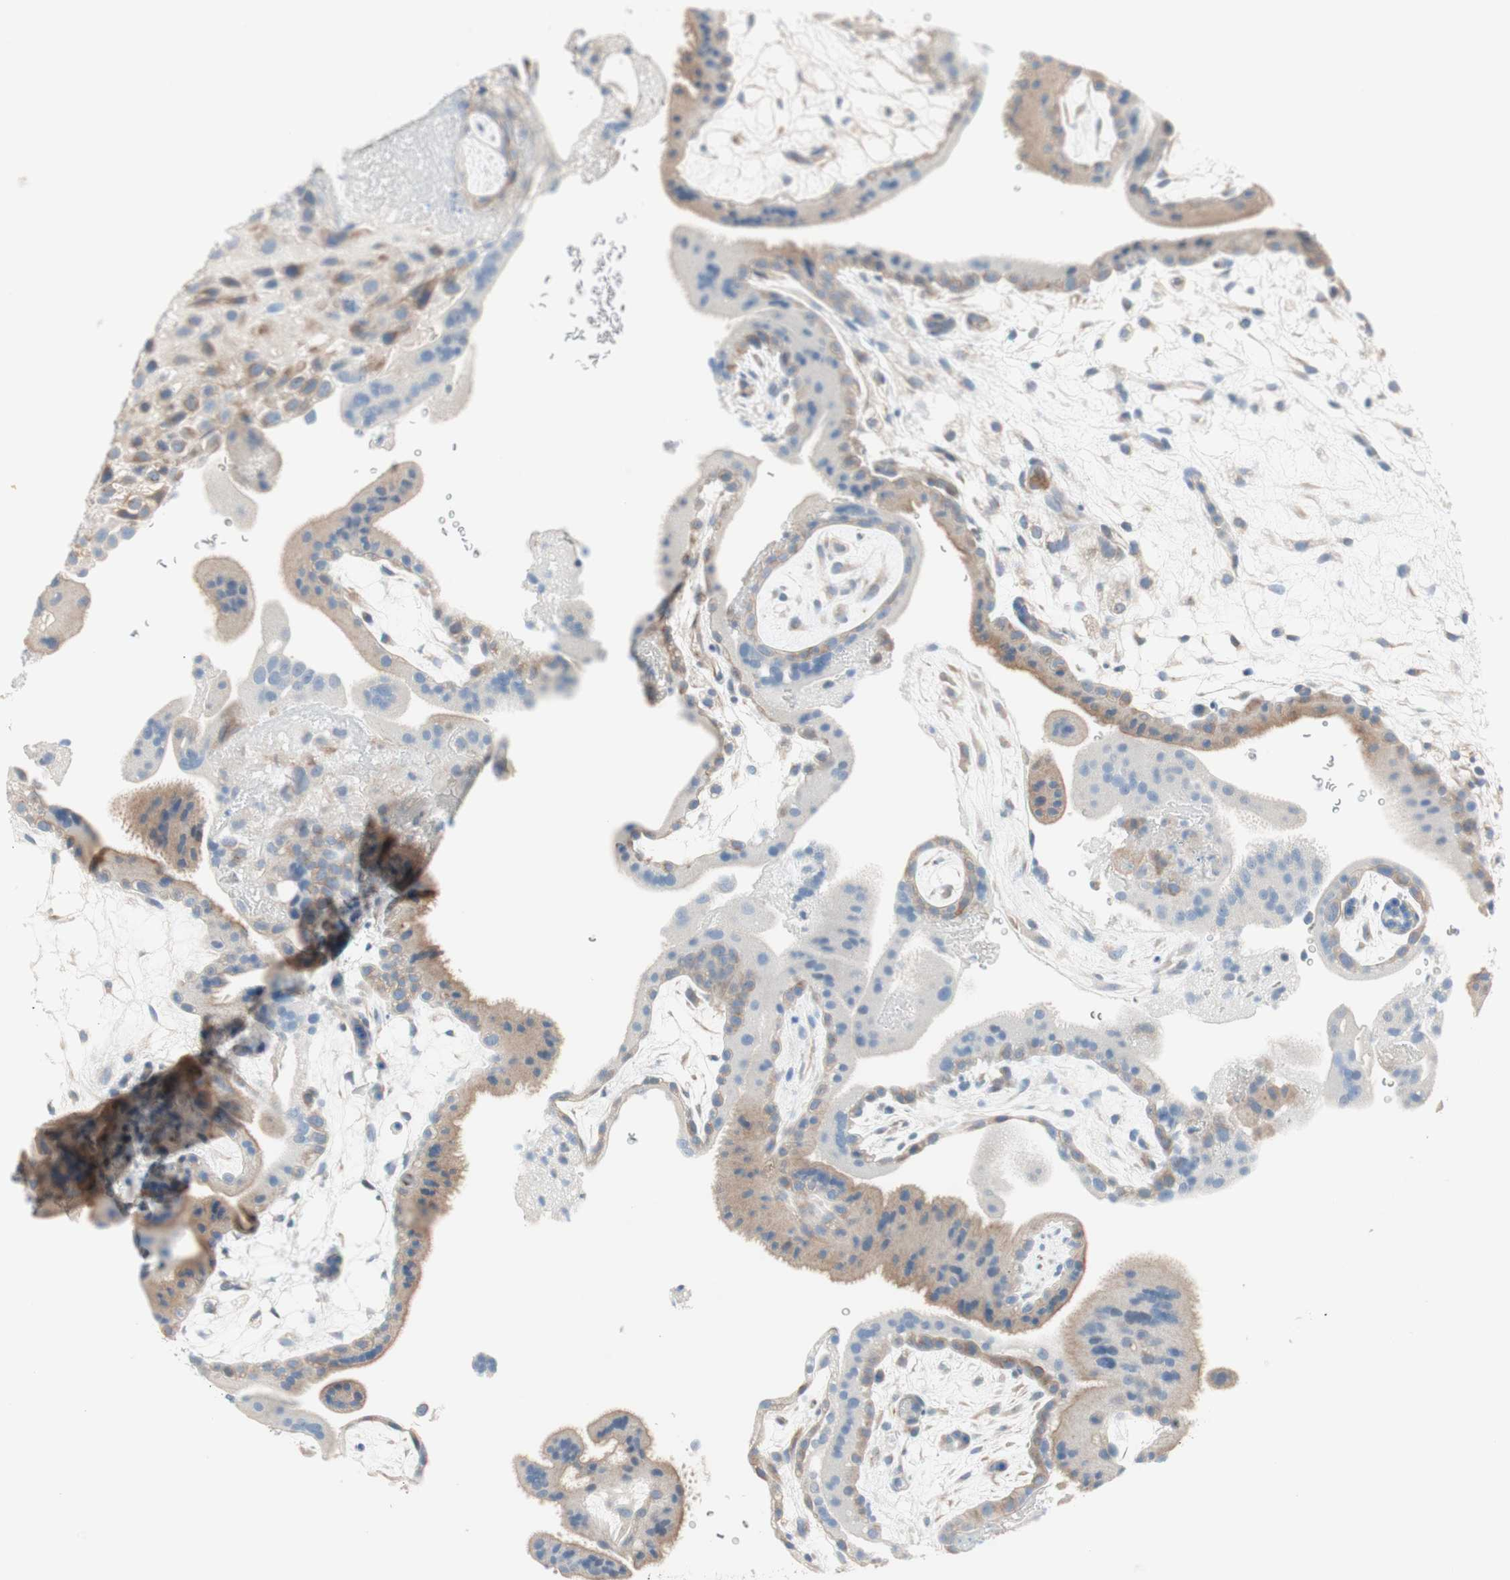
{"staining": {"intensity": "moderate", "quantity": "25%-75%", "location": "cytoplasmic/membranous"}, "tissue": "placenta", "cell_type": "Decidual cells", "image_type": "normal", "snomed": [{"axis": "morphology", "description": "Normal tissue, NOS"}, {"axis": "topography", "description": "Placenta"}], "caption": "Placenta stained with immunohistochemistry (IHC) exhibits moderate cytoplasmic/membranous positivity in about 25%-75% of decidual cells.", "gene": "SULT1C2", "patient": {"sex": "female", "age": 19}}